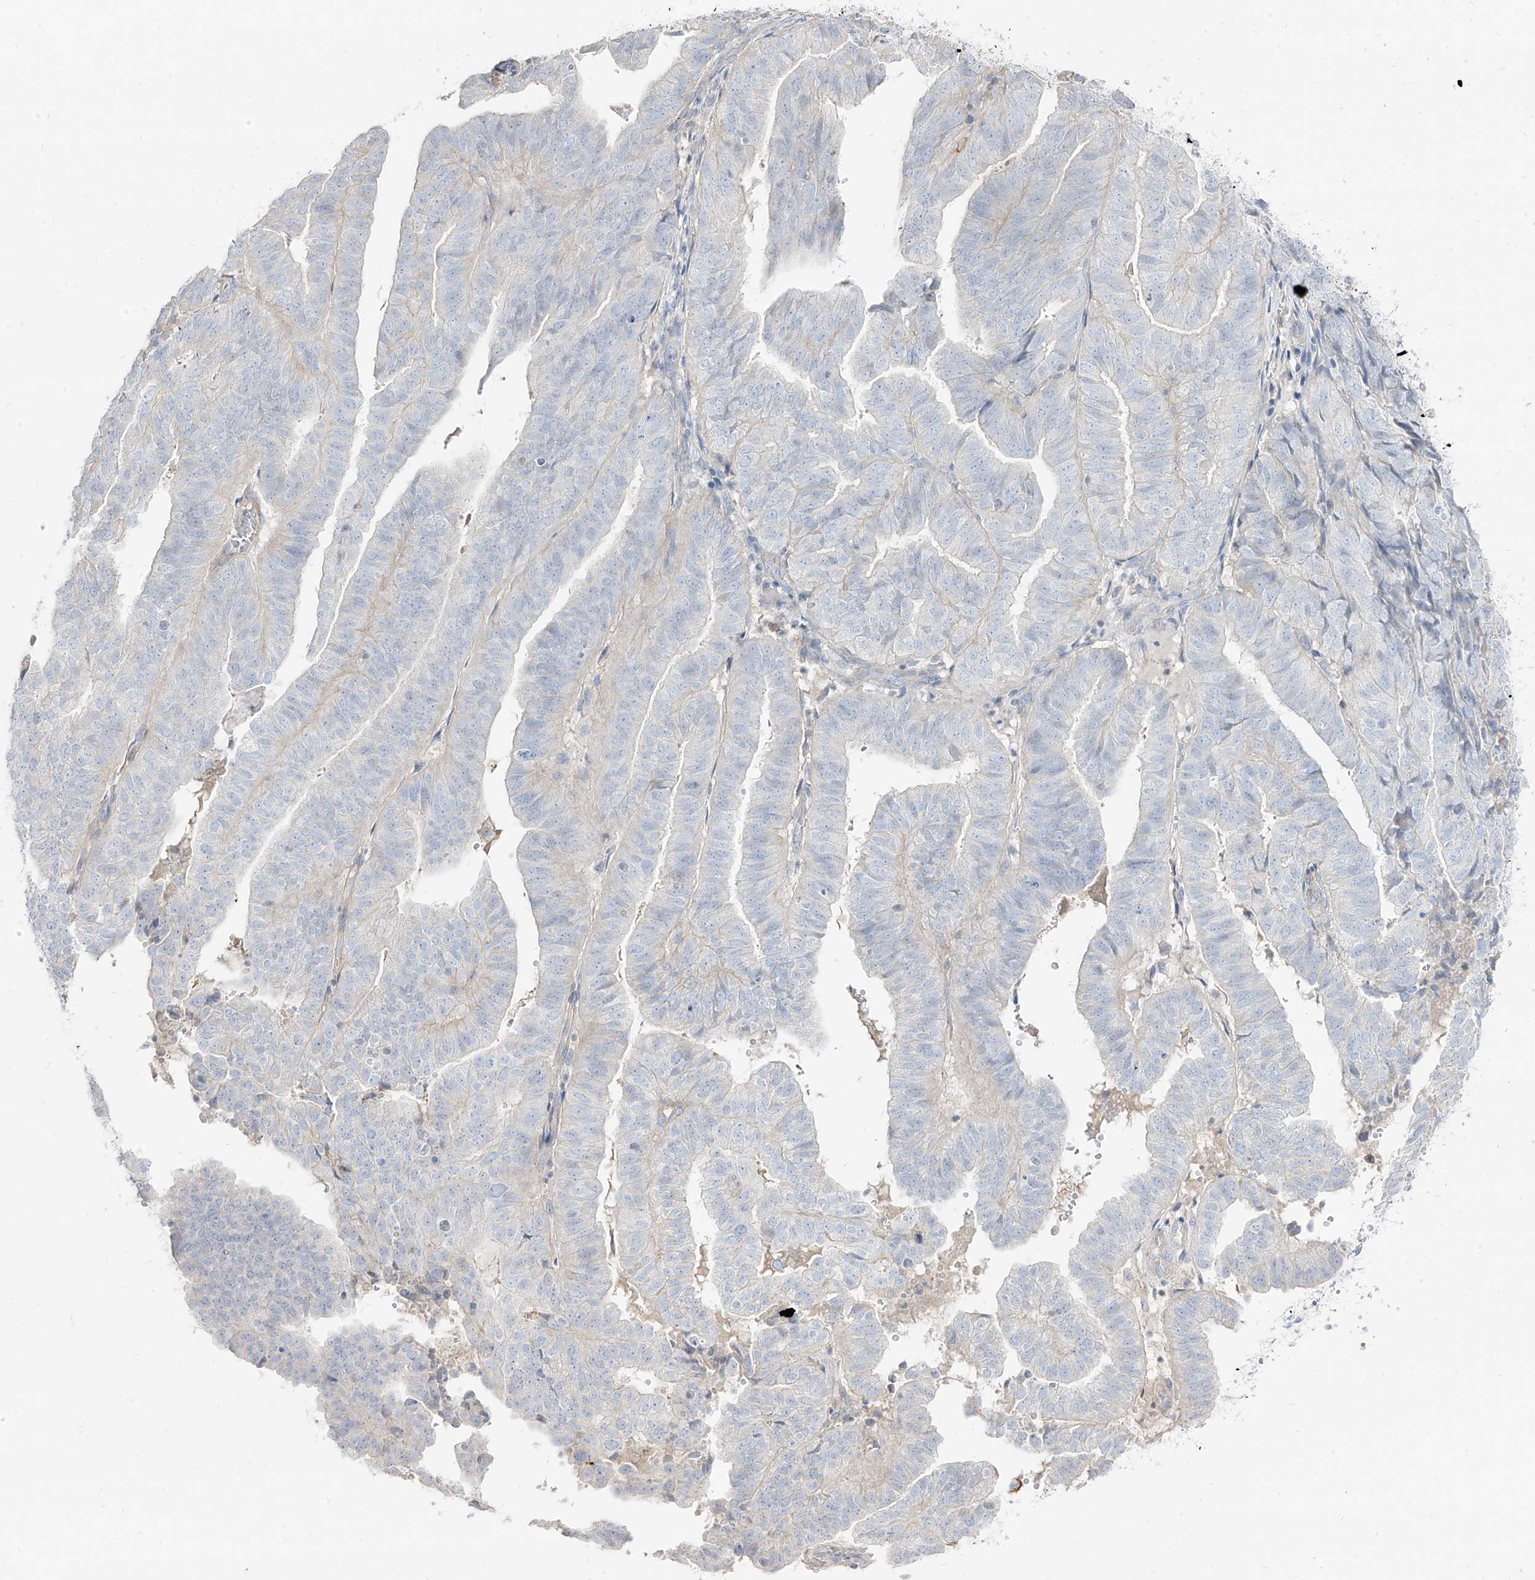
{"staining": {"intensity": "negative", "quantity": "none", "location": "none"}, "tissue": "endometrial cancer", "cell_type": "Tumor cells", "image_type": "cancer", "snomed": [{"axis": "morphology", "description": "Adenocarcinoma, NOS"}, {"axis": "topography", "description": "Uterus"}], "caption": "Immunohistochemical staining of adenocarcinoma (endometrial) displays no significant expression in tumor cells. (DAB IHC with hematoxylin counter stain).", "gene": "RBFOX3", "patient": {"sex": "female", "age": 77}}